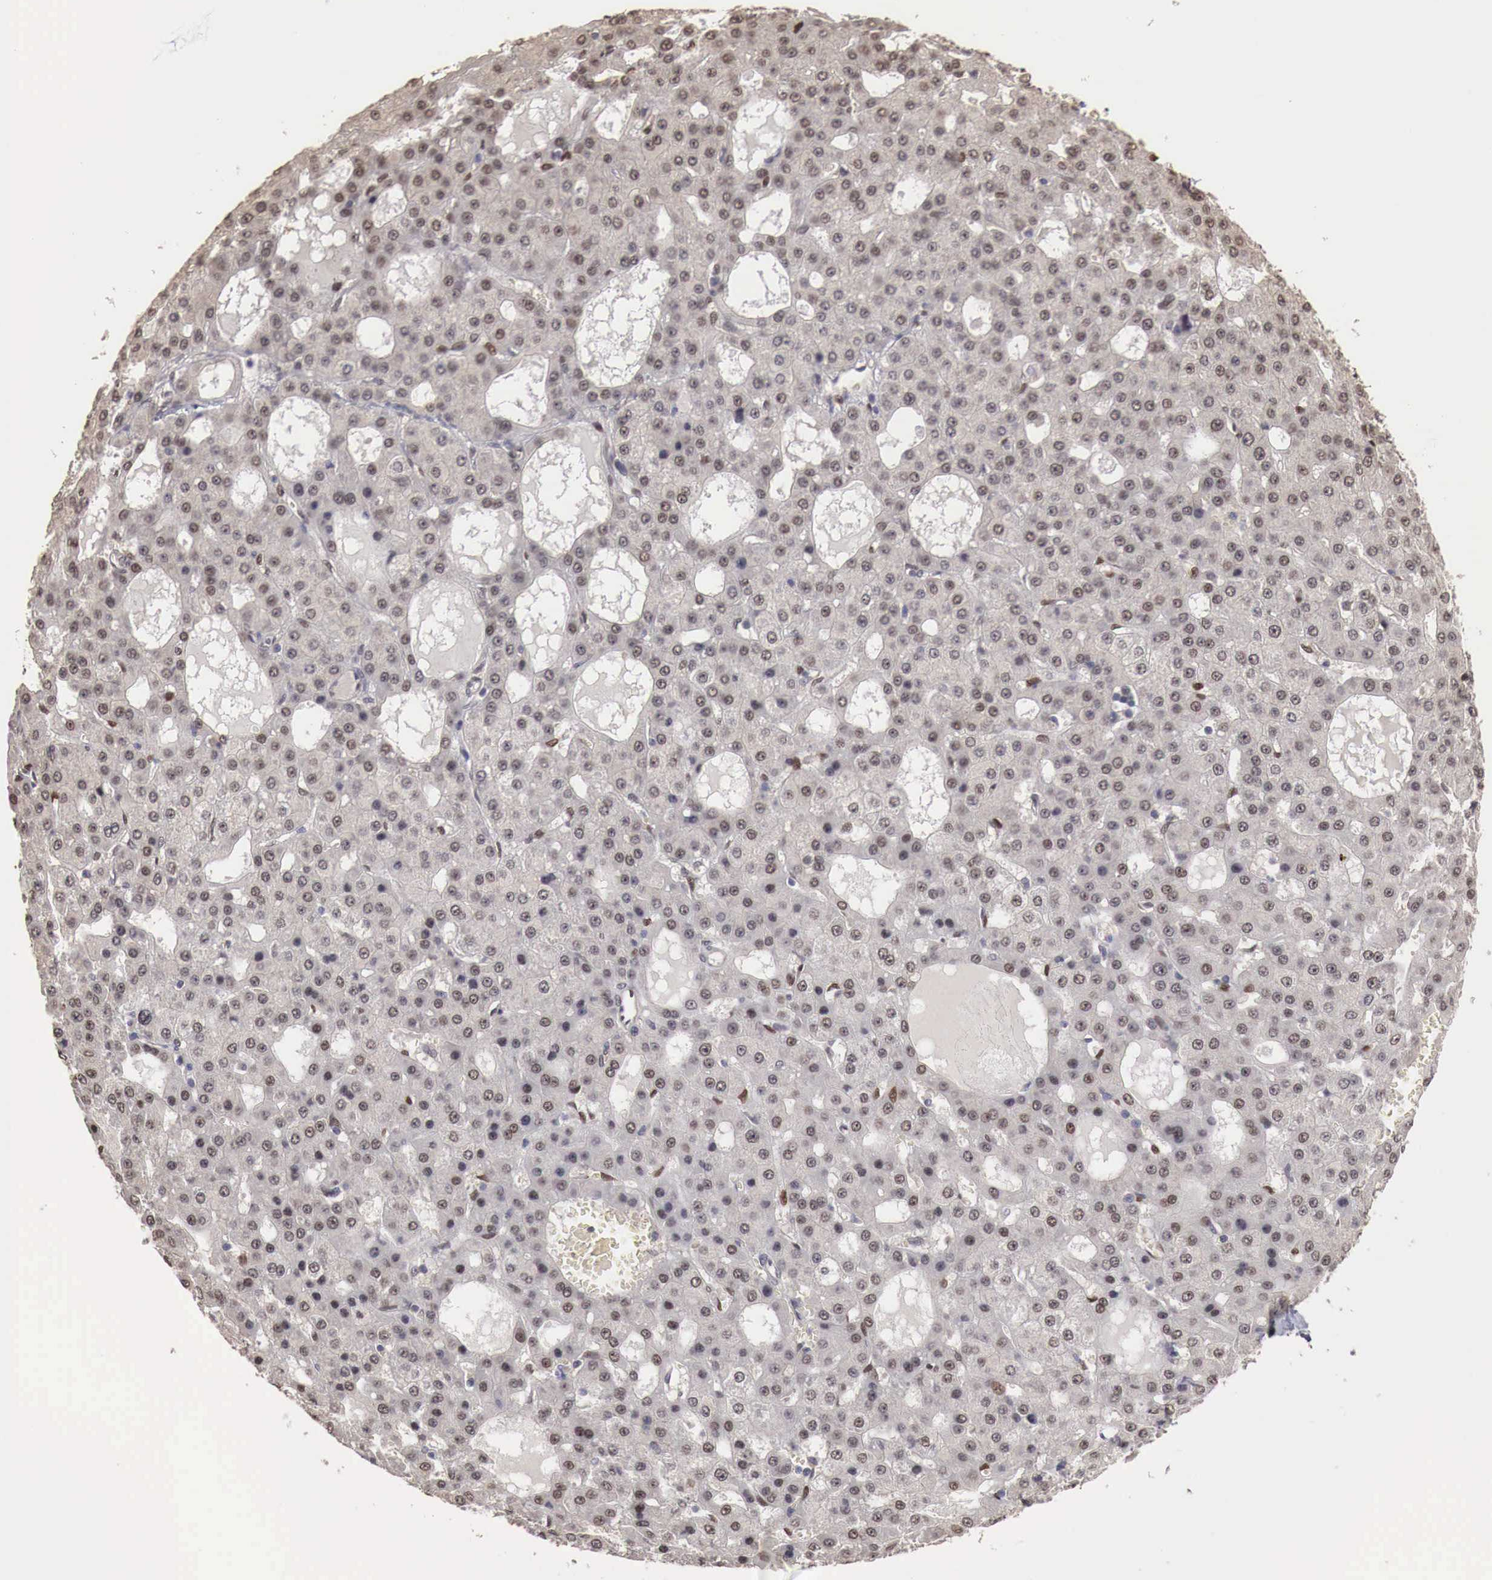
{"staining": {"intensity": "negative", "quantity": "none", "location": "none"}, "tissue": "liver cancer", "cell_type": "Tumor cells", "image_type": "cancer", "snomed": [{"axis": "morphology", "description": "Carcinoma, Hepatocellular, NOS"}, {"axis": "topography", "description": "Liver"}], "caption": "DAB (3,3'-diaminobenzidine) immunohistochemical staining of liver cancer (hepatocellular carcinoma) exhibits no significant expression in tumor cells. (DAB (3,3'-diaminobenzidine) immunohistochemistry, high magnification).", "gene": "KHDRBS2", "patient": {"sex": "male", "age": 47}}